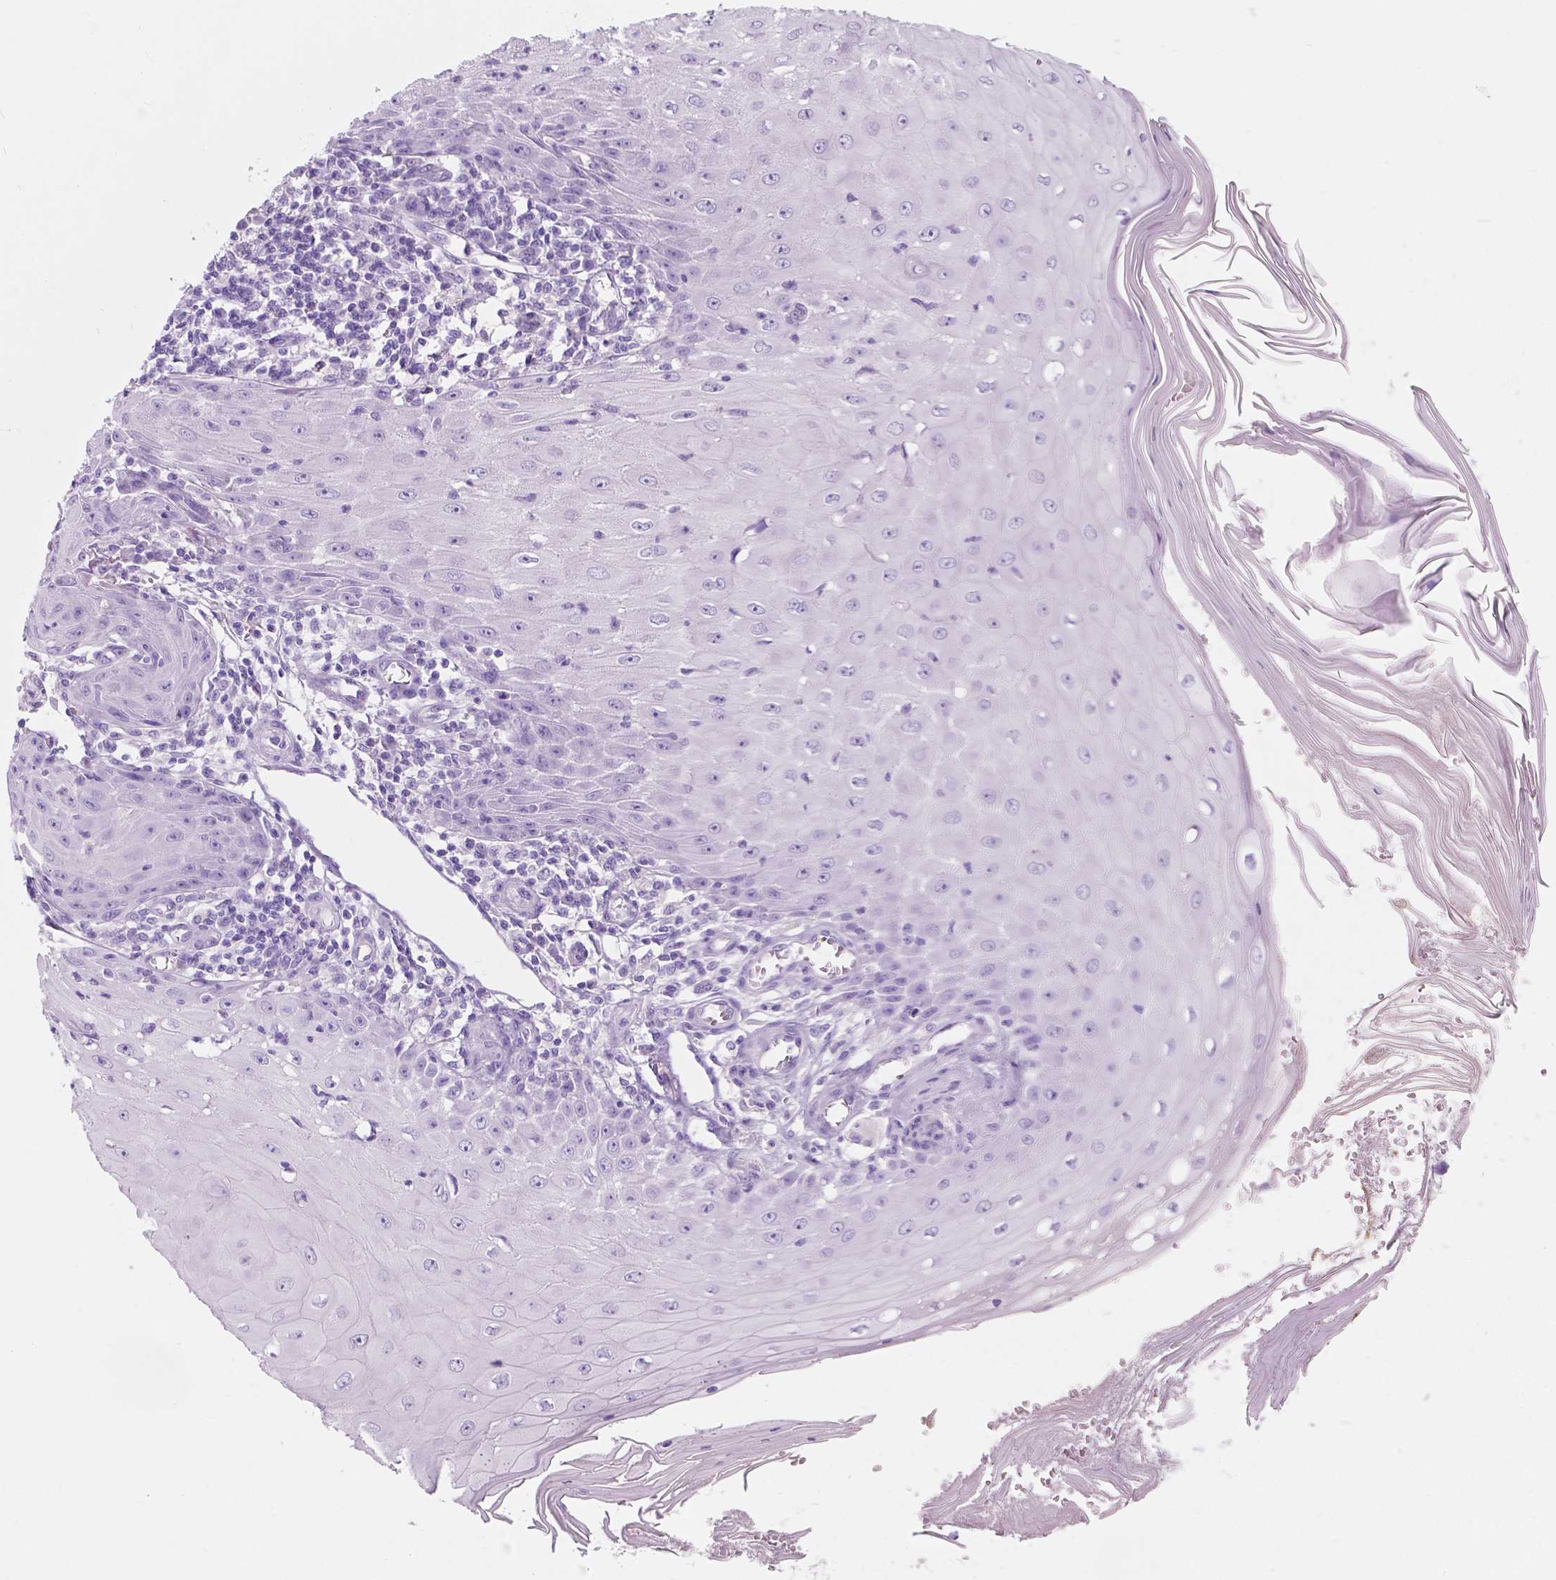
{"staining": {"intensity": "negative", "quantity": "none", "location": "none"}, "tissue": "skin cancer", "cell_type": "Tumor cells", "image_type": "cancer", "snomed": [{"axis": "morphology", "description": "Squamous cell carcinoma, NOS"}, {"axis": "topography", "description": "Skin"}], "caption": "Immunohistochemistry (IHC) of human skin squamous cell carcinoma shows no positivity in tumor cells. (Brightfield microscopy of DAB (3,3'-diaminobenzidine) immunohistochemistry (IHC) at high magnification).", "gene": "CUZD1", "patient": {"sex": "female", "age": 73}}